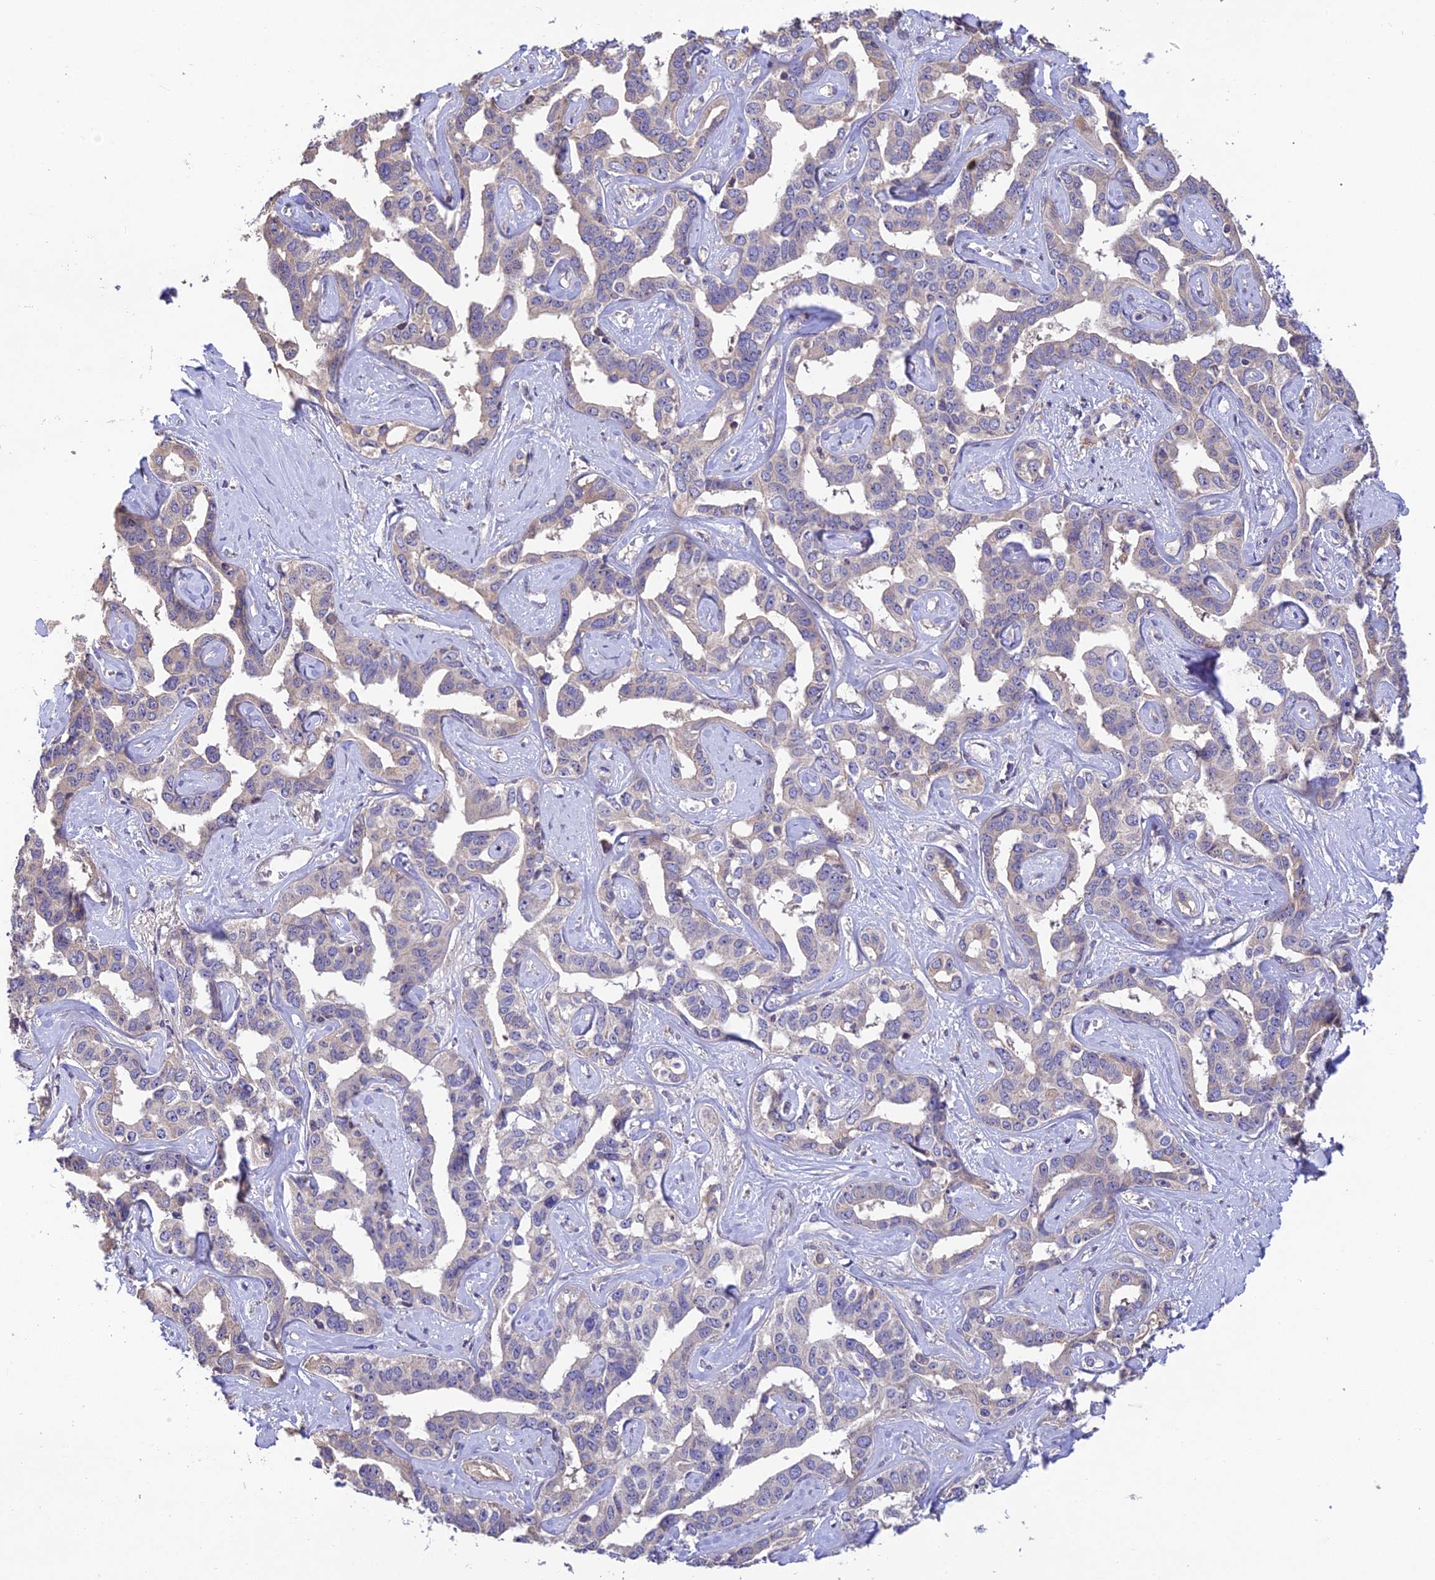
{"staining": {"intensity": "negative", "quantity": "none", "location": "none"}, "tissue": "liver cancer", "cell_type": "Tumor cells", "image_type": "cancer", "snomed": [{"axis": "morphology", "description": "Cholangiocarcinoma"}, {"axis": "topography", "description": "Liver"}], "caption": "Immunohistochemistry micrograph of neoplastic tissue: human liver cholangiocarcinoma stained with DAB (3,3'-diaminobenzidine) reveals no significant protein positivity in tumor cells.", "gene": "DENND5B", "patient": {"sex": "male", "age": 59}}